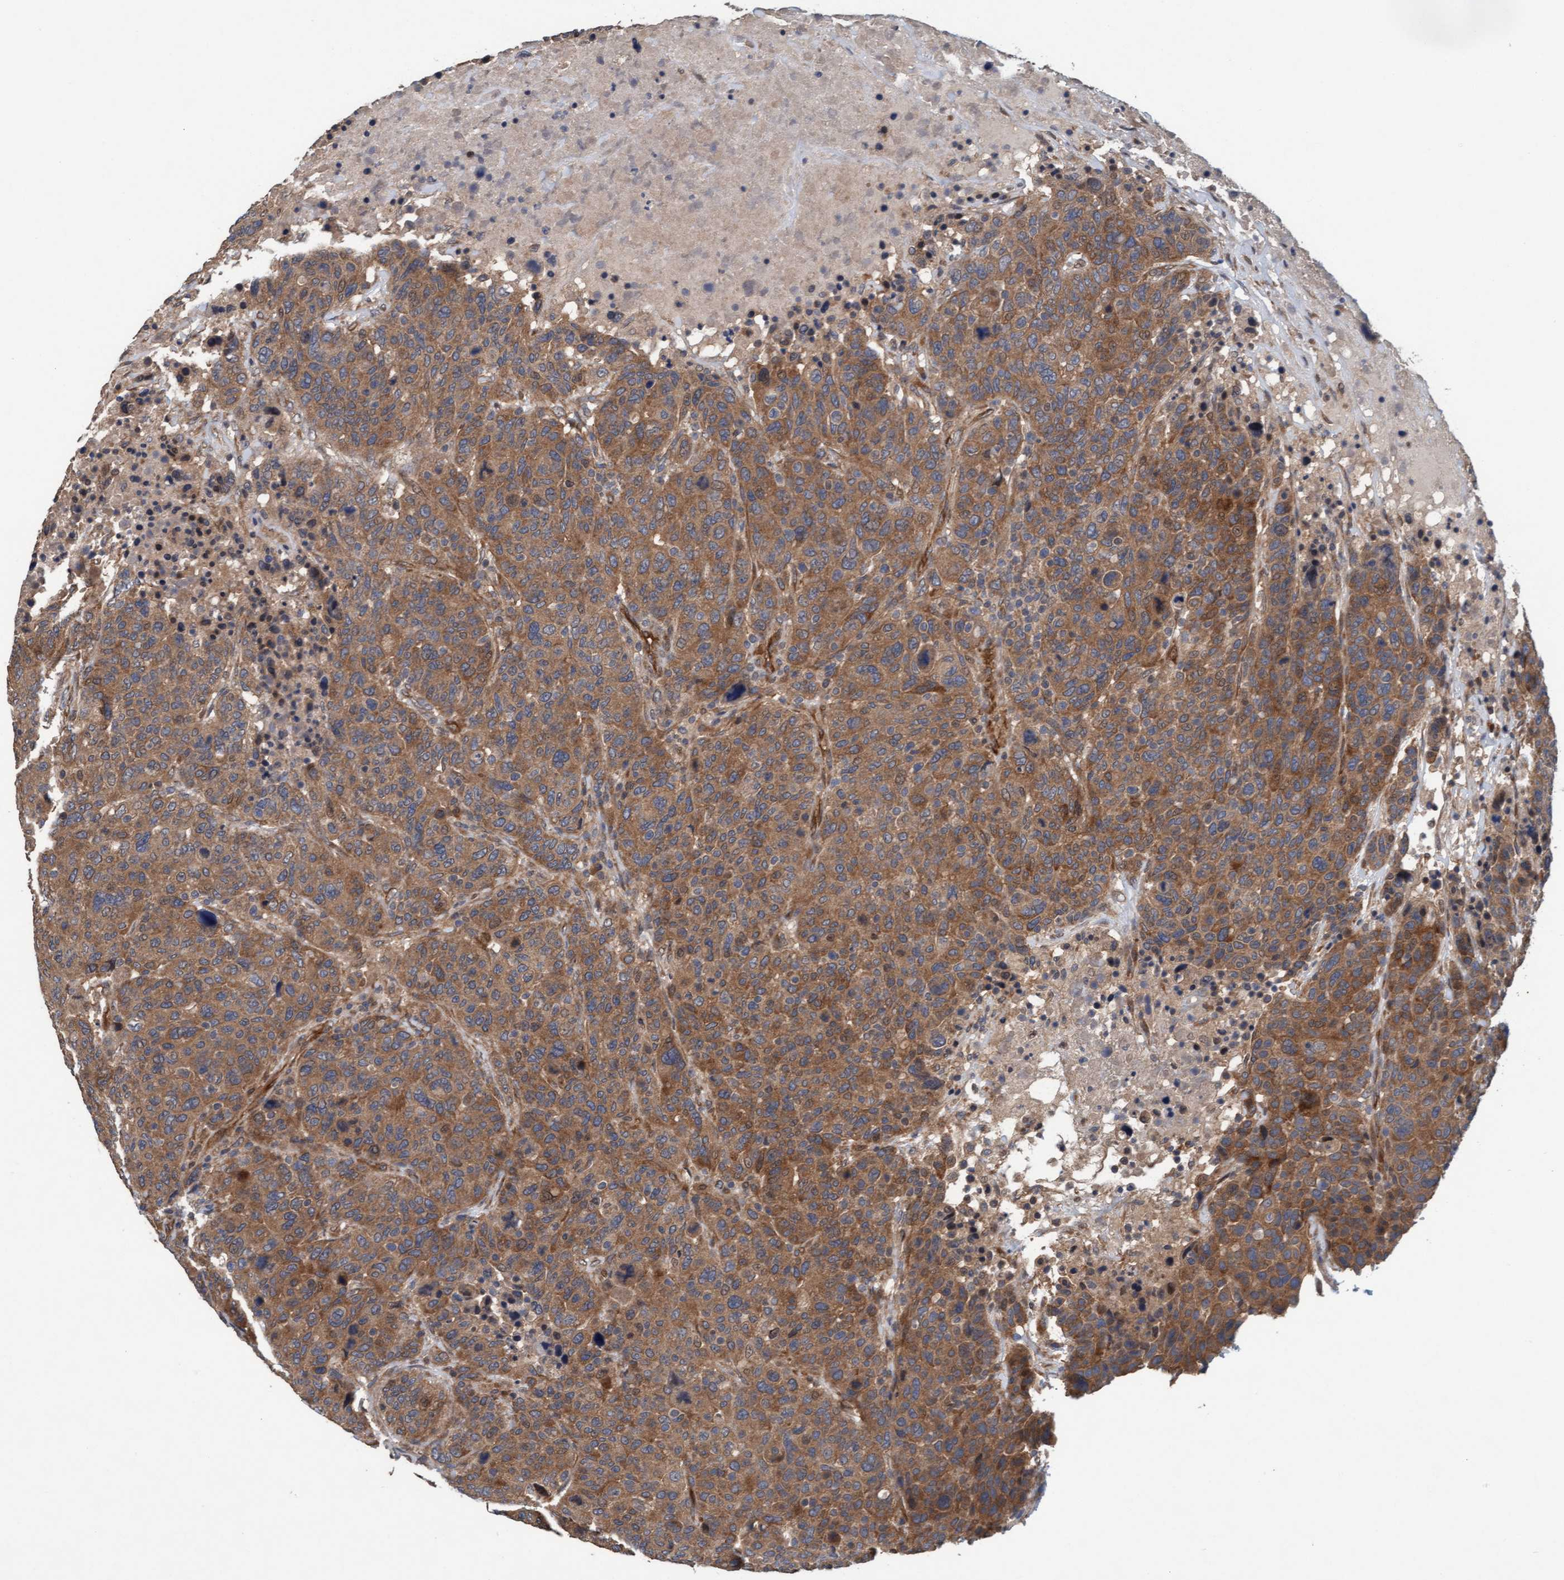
{"staining": {"intensity": "moderate", "quantity": ">75%", "location": "cytoplasmic/membranous"}, "tissue": "breast cancer", "cell_type": "Tumor cells", "image_type": "cancer", "snomed": [{"axis": "morphology", "description": "Duct carcinoma"}, {"axis": "topography", "description": "Breast"}], "caption": "A brown stain labels moderate cytoplasmic/membranous staining of a protein in breast intraductal carcinoma tumor cells.", "gene": "MLXIP", "patient": {"sex": "female", "age": 37}}